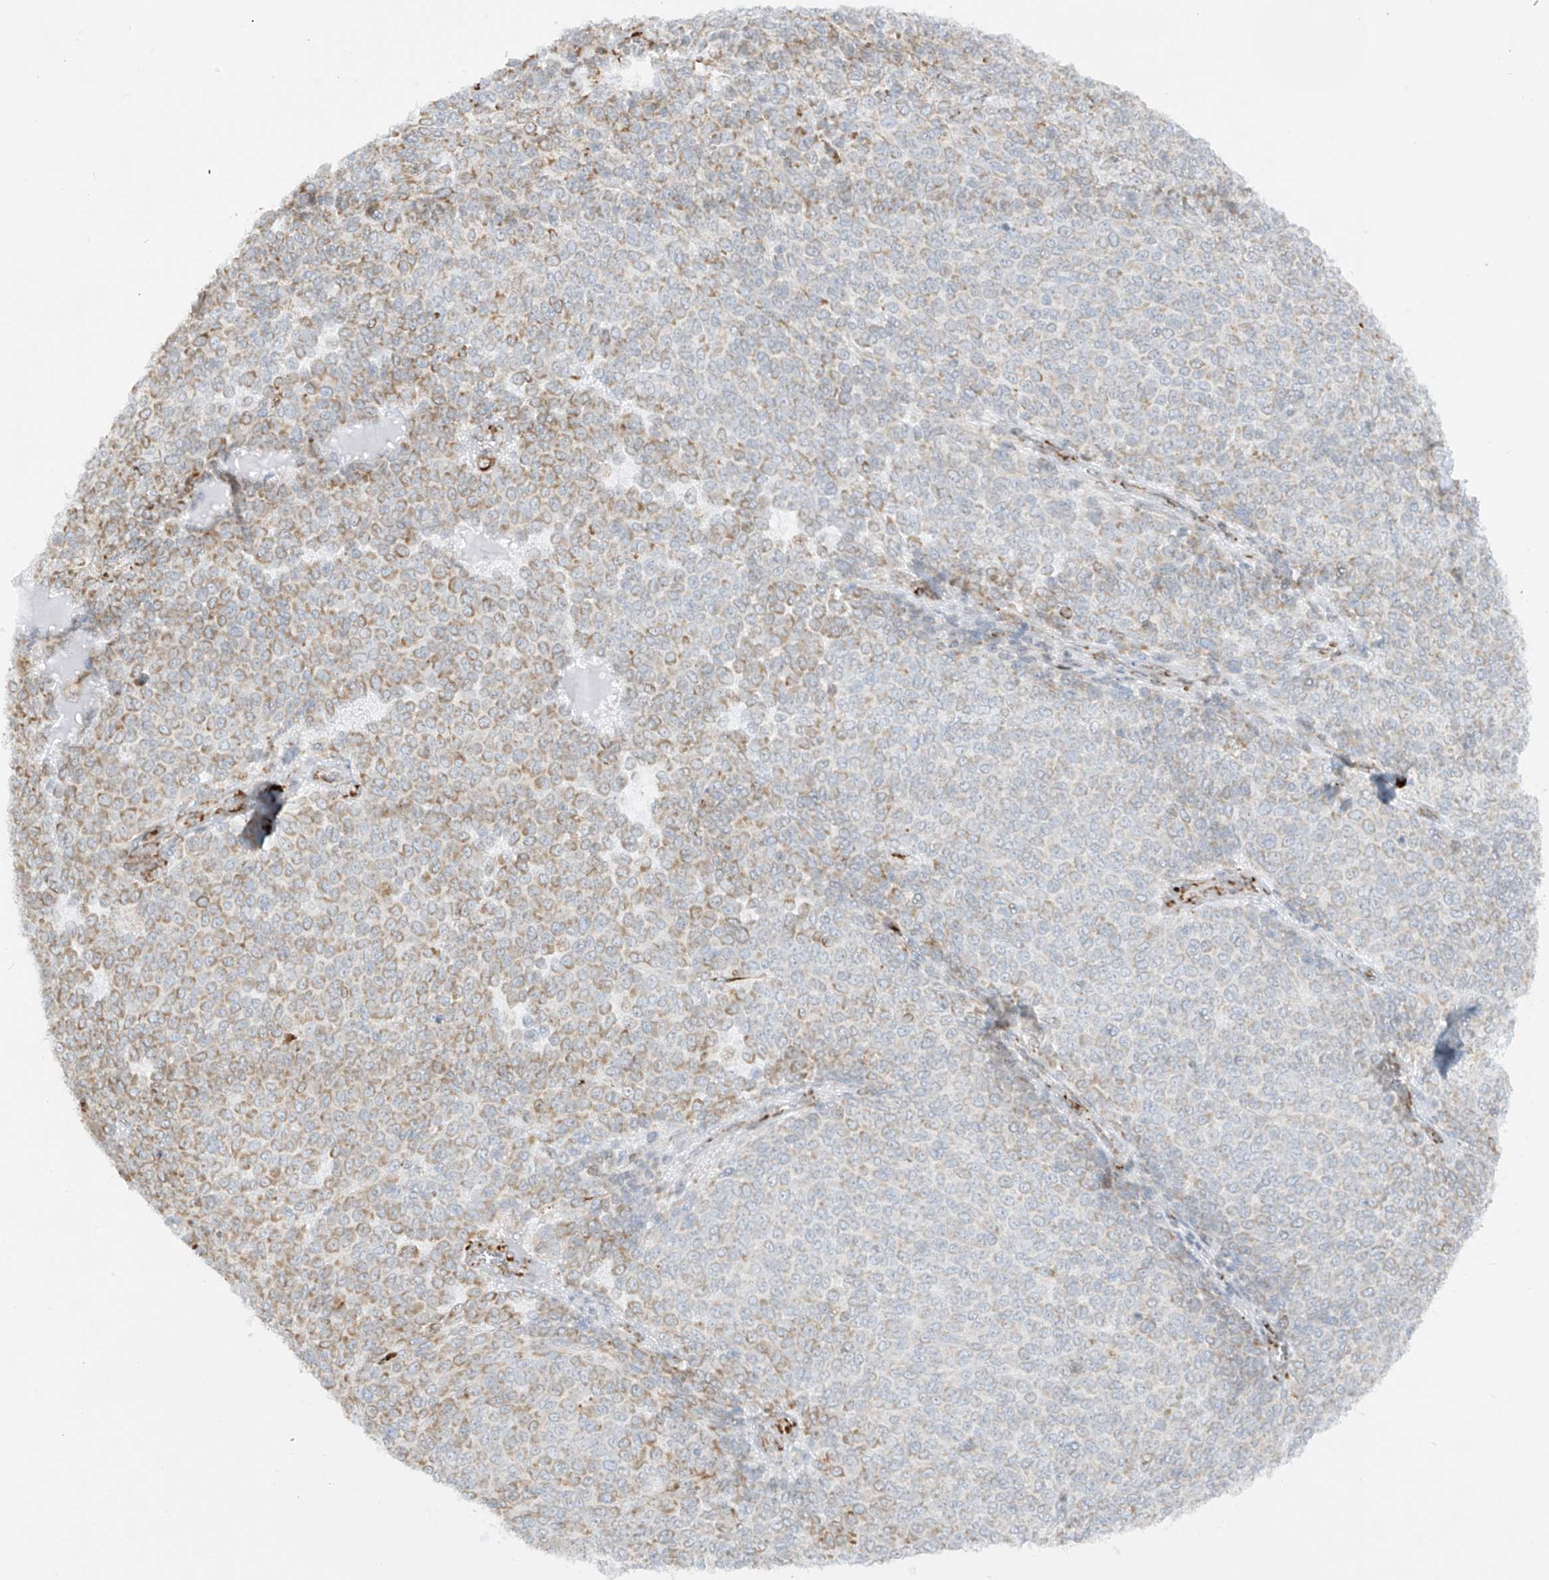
{"staining": {"intensity": "weak", "quantity": "25%-75%", "location": "cytoplasmic/membranous"}, "tissue": "melanoma", "cell_type": "Tumor cells", "image_type": "cancer", "snomed": [{"axis": "morphology", "description": "Malignant melanoma, NOS"}, {"axis": "topography", "description": "Skin"}], "caption": "Immunohistochemical staining of human malignant melanoma exhibits weak cytoplasmic/membranous protein positivity in approximately 25%-75% of tumor cells.", "gene": "LRRC59", "patient": {"sex": "male", "age": 49}}